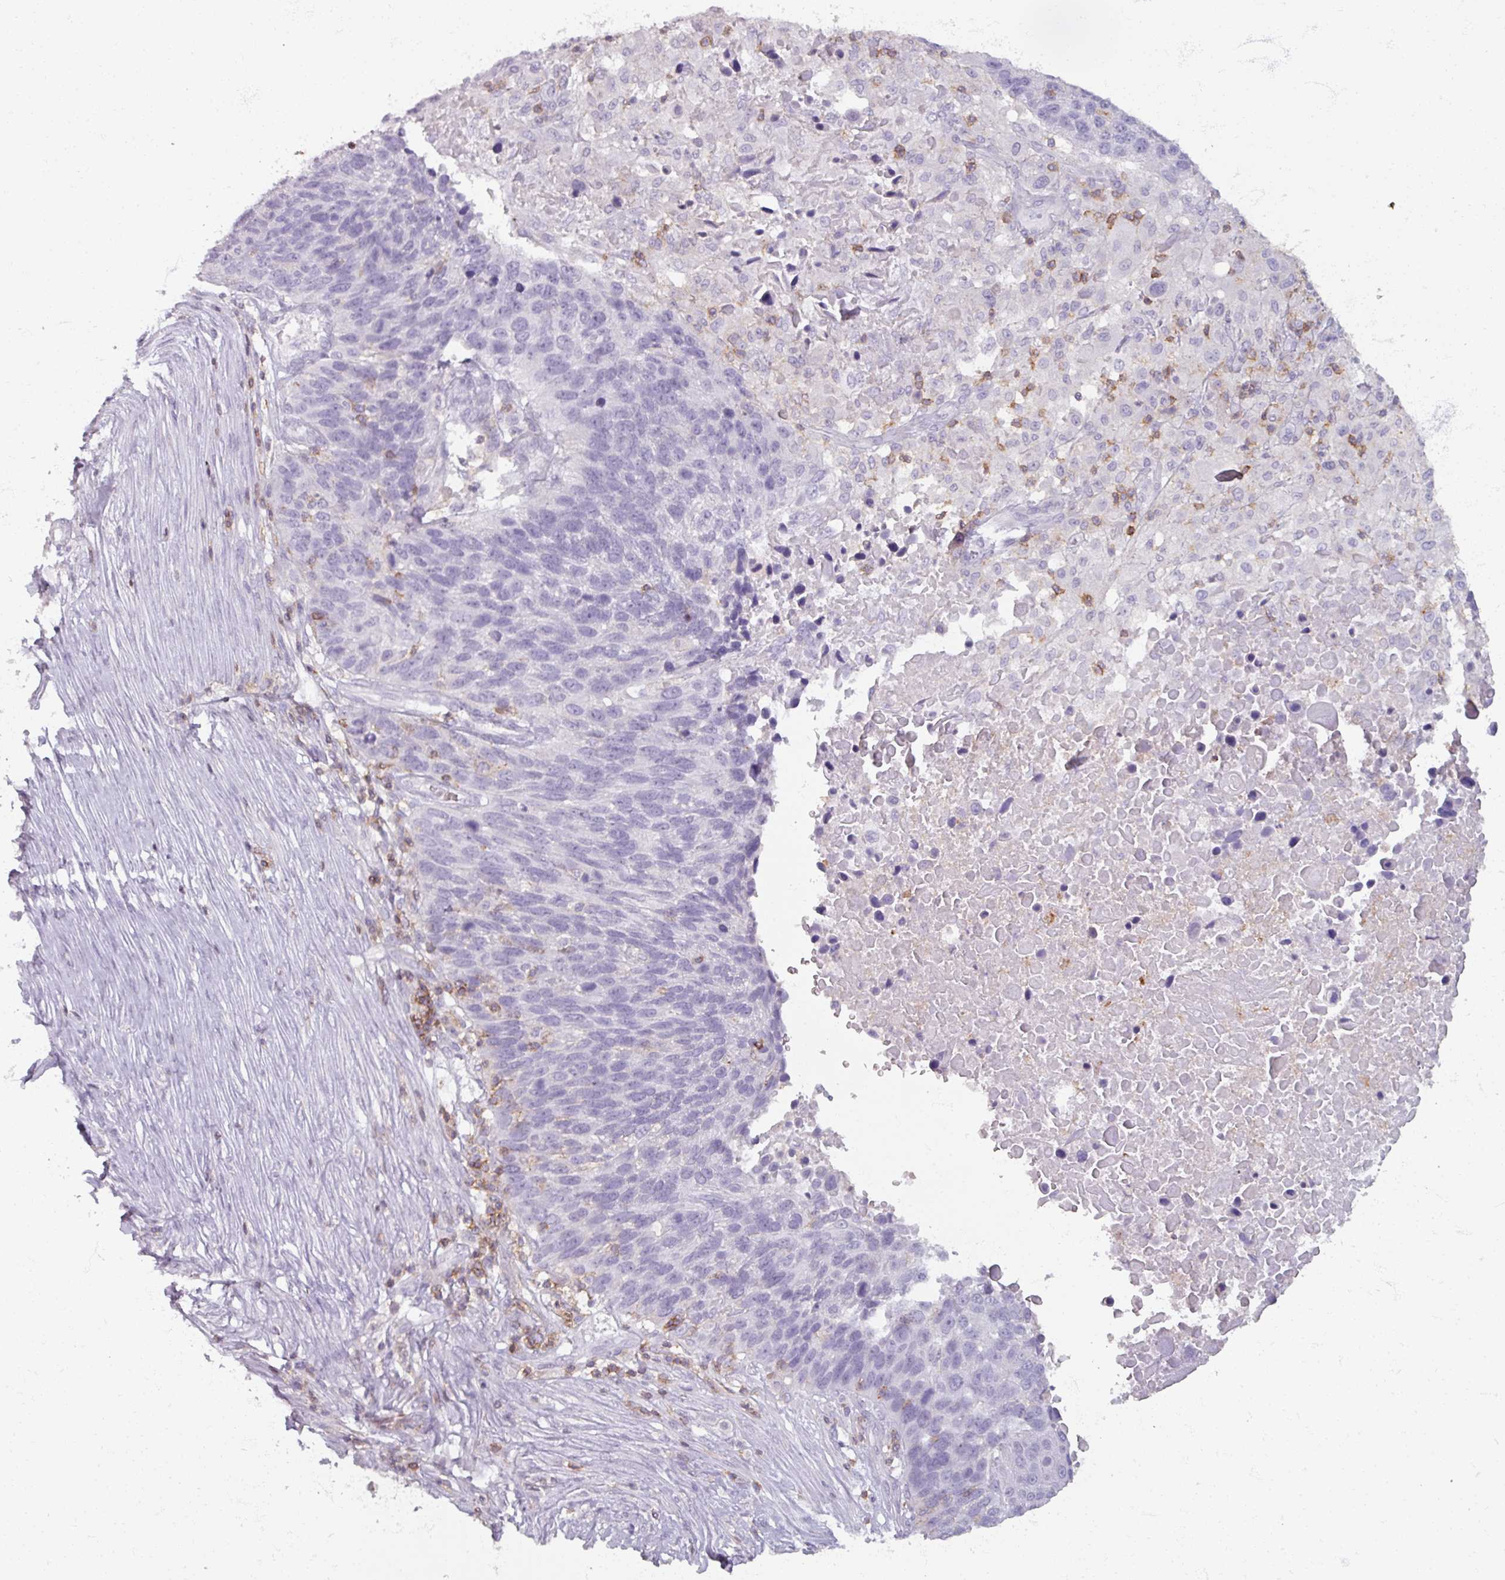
{"staining": {"intensity": "negative", "quantity": "none", "location": "none"}, "tissue": "lung cancer", "cell_type": "Tumor cells", "image_type": "cancer", "snomed": [{"axis": "morphology", "description": "Normal tissue, NOS"}, {"axis": "morphology", "description": "Squamous cell carcinoma, NOS"}, {"axis": "topography", "description": "Lymph node"}, {"axis": "topography", "description": "Lung"}], "caption": "This is a histopathology image of IHC staining of squamous cell carcinoma (lung), which shows no expression in tumor cells. (DAB immunohistochemistry, high magnification).", "gene": "PTPRC", "patient": {"sex": "male", "age": 66}}